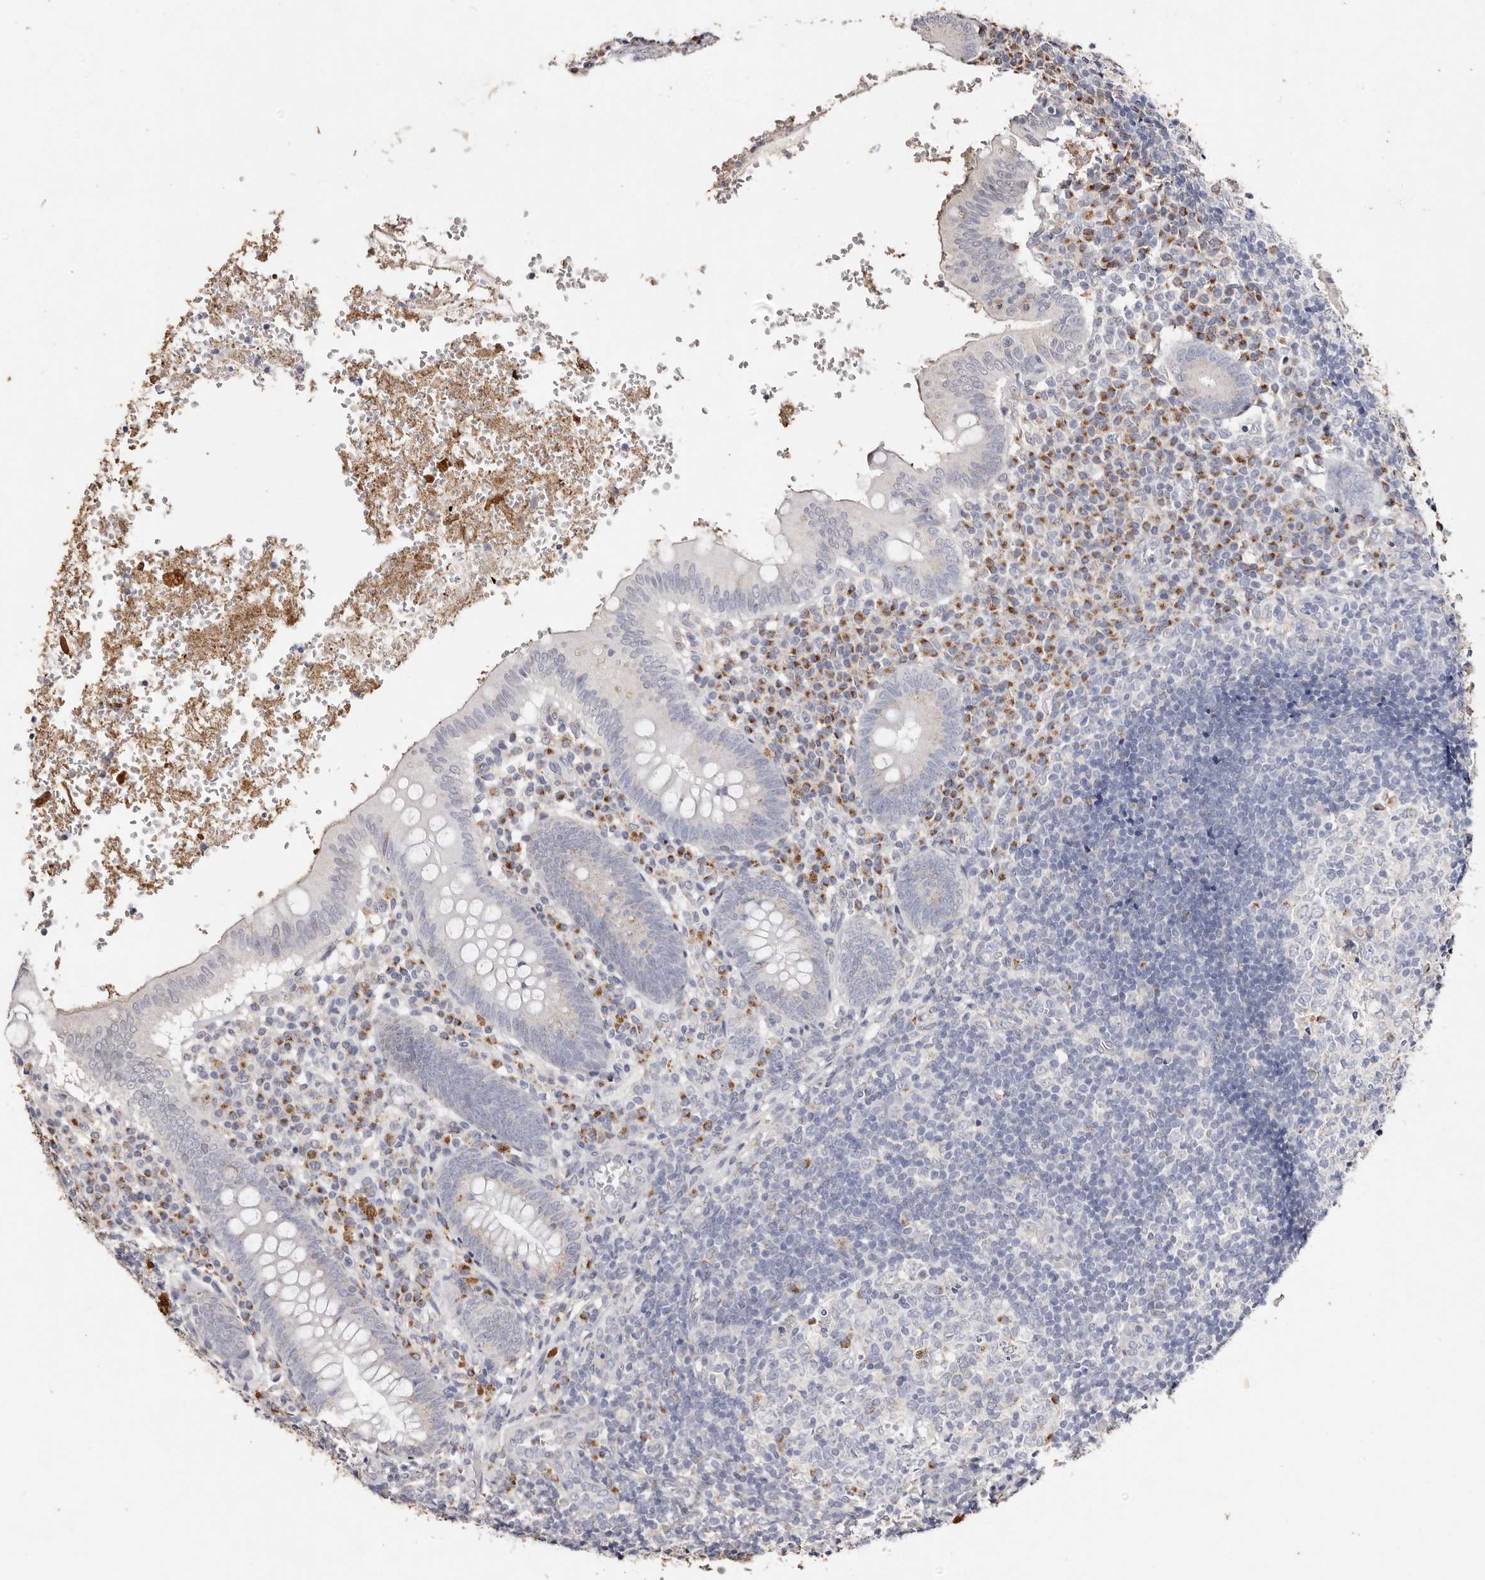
{"staining": {"intensity": "negative", "quantity": "none", "location": "none"}, "tissue": "appendix", "cell_type": "Glandular cells", "image_type": "normal", "snomed": [{"axis": "morphology", "description": "Normal tissue, NOS"}, {"axis": "topography", "description": "Appendix"}], "caption": "Immunohistochemical staining of normal appendix shows no significant staining in glandular cells.", "gene": "LGALS7B", "patient": {"sex": "male", "age": 8}}